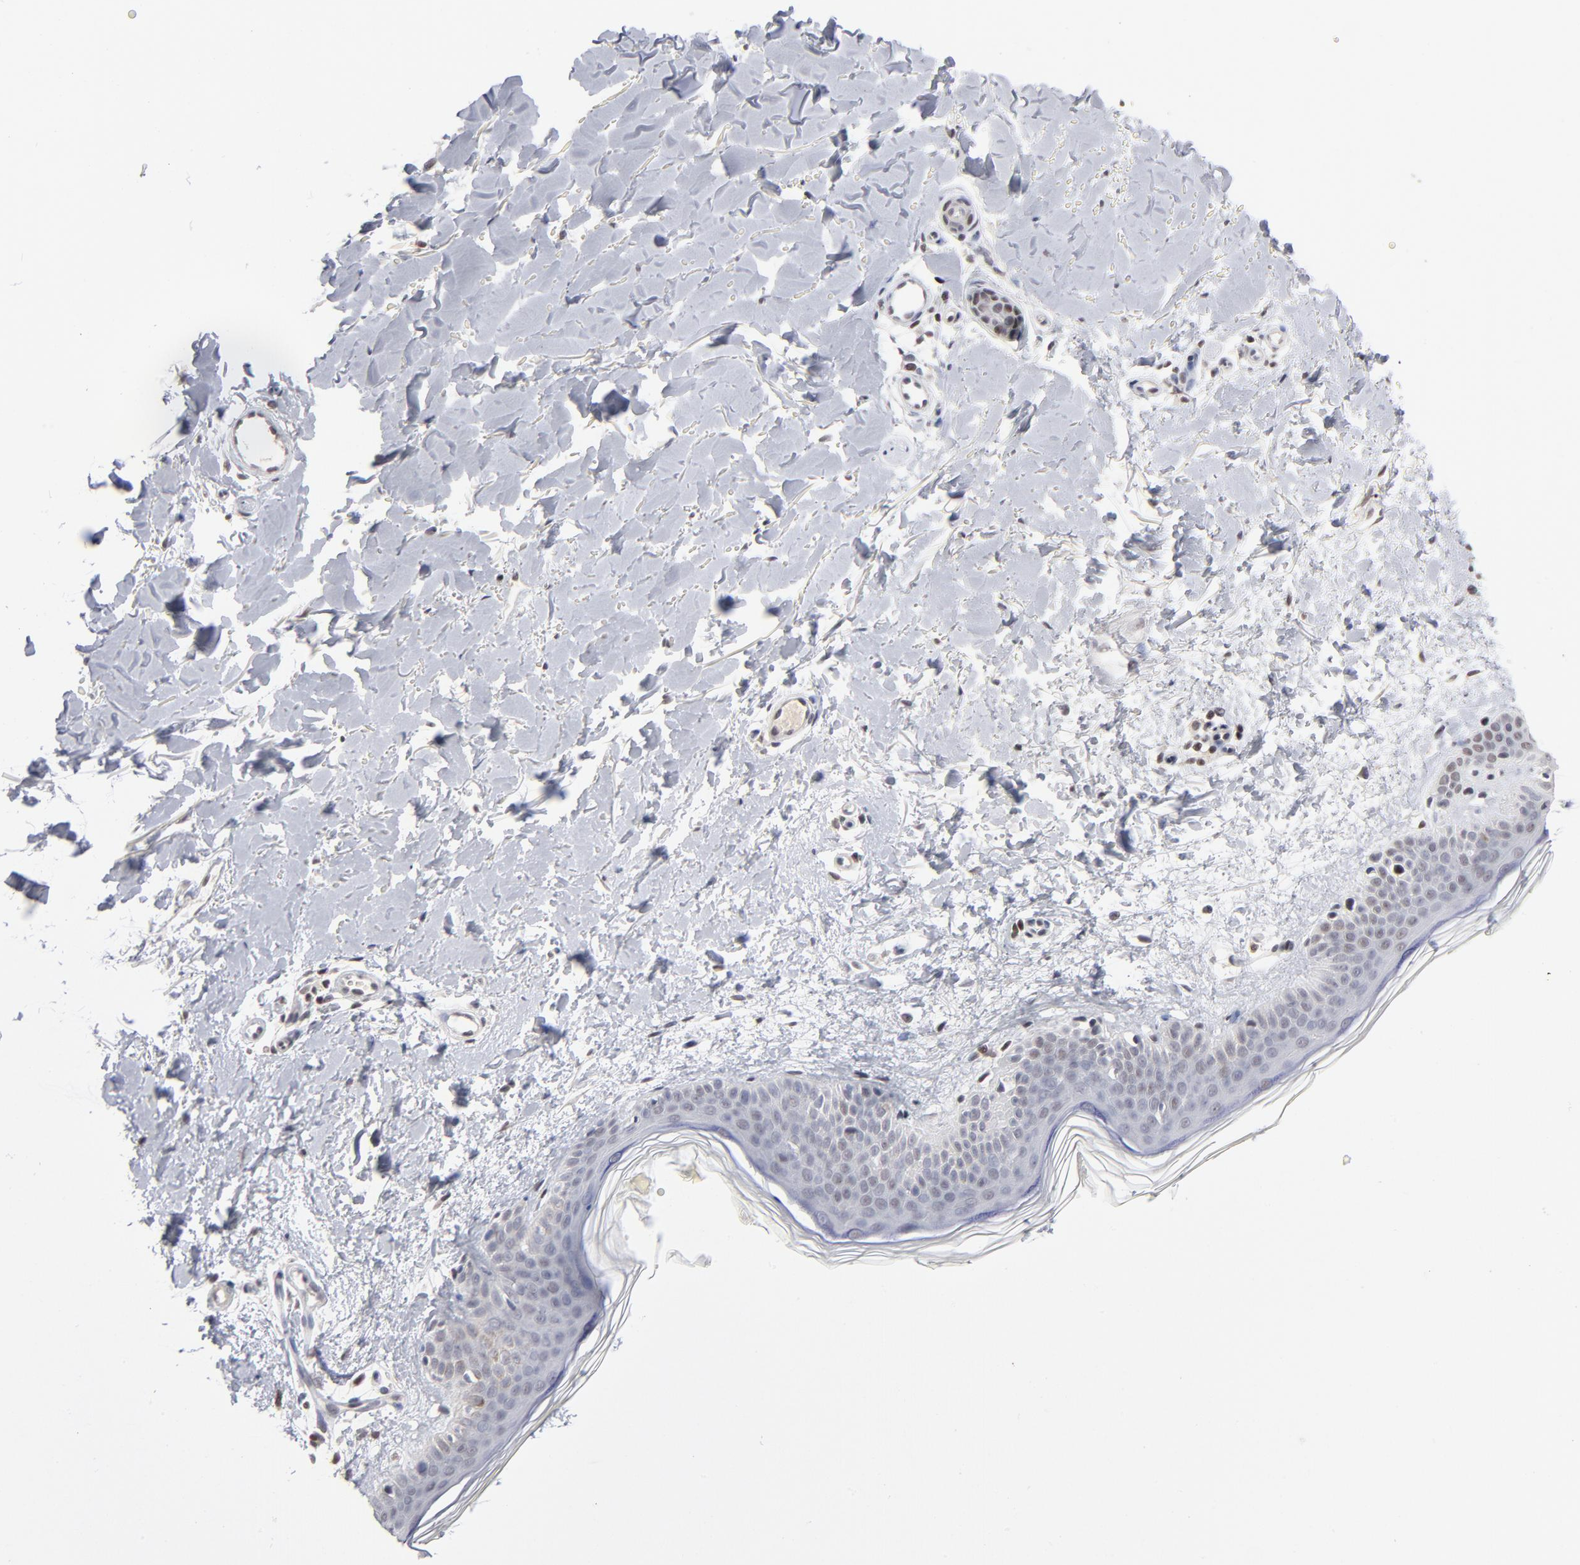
{"staining": {"intensity": "negative", "quantity": "none", "location": "none"}, "tissue": "skin", "cell_type": "Fibroblasts", "image_type": "normal", "snomed": [{"axis": "morphology", "description": "Normal tissue, NOS"}, {"axis": "topography", "description": "Skin"}], "caption": "Fibroblasts are negative for brown protein staining in benign skin. (Stains: DAB (3,3'-diaminobenzidine) IHC with hematoxylin counter stain, Microscopy: brightfield microscopy at high magnification).", "gene": "MAX", "patient": {"sex": "female", "age": 56}}